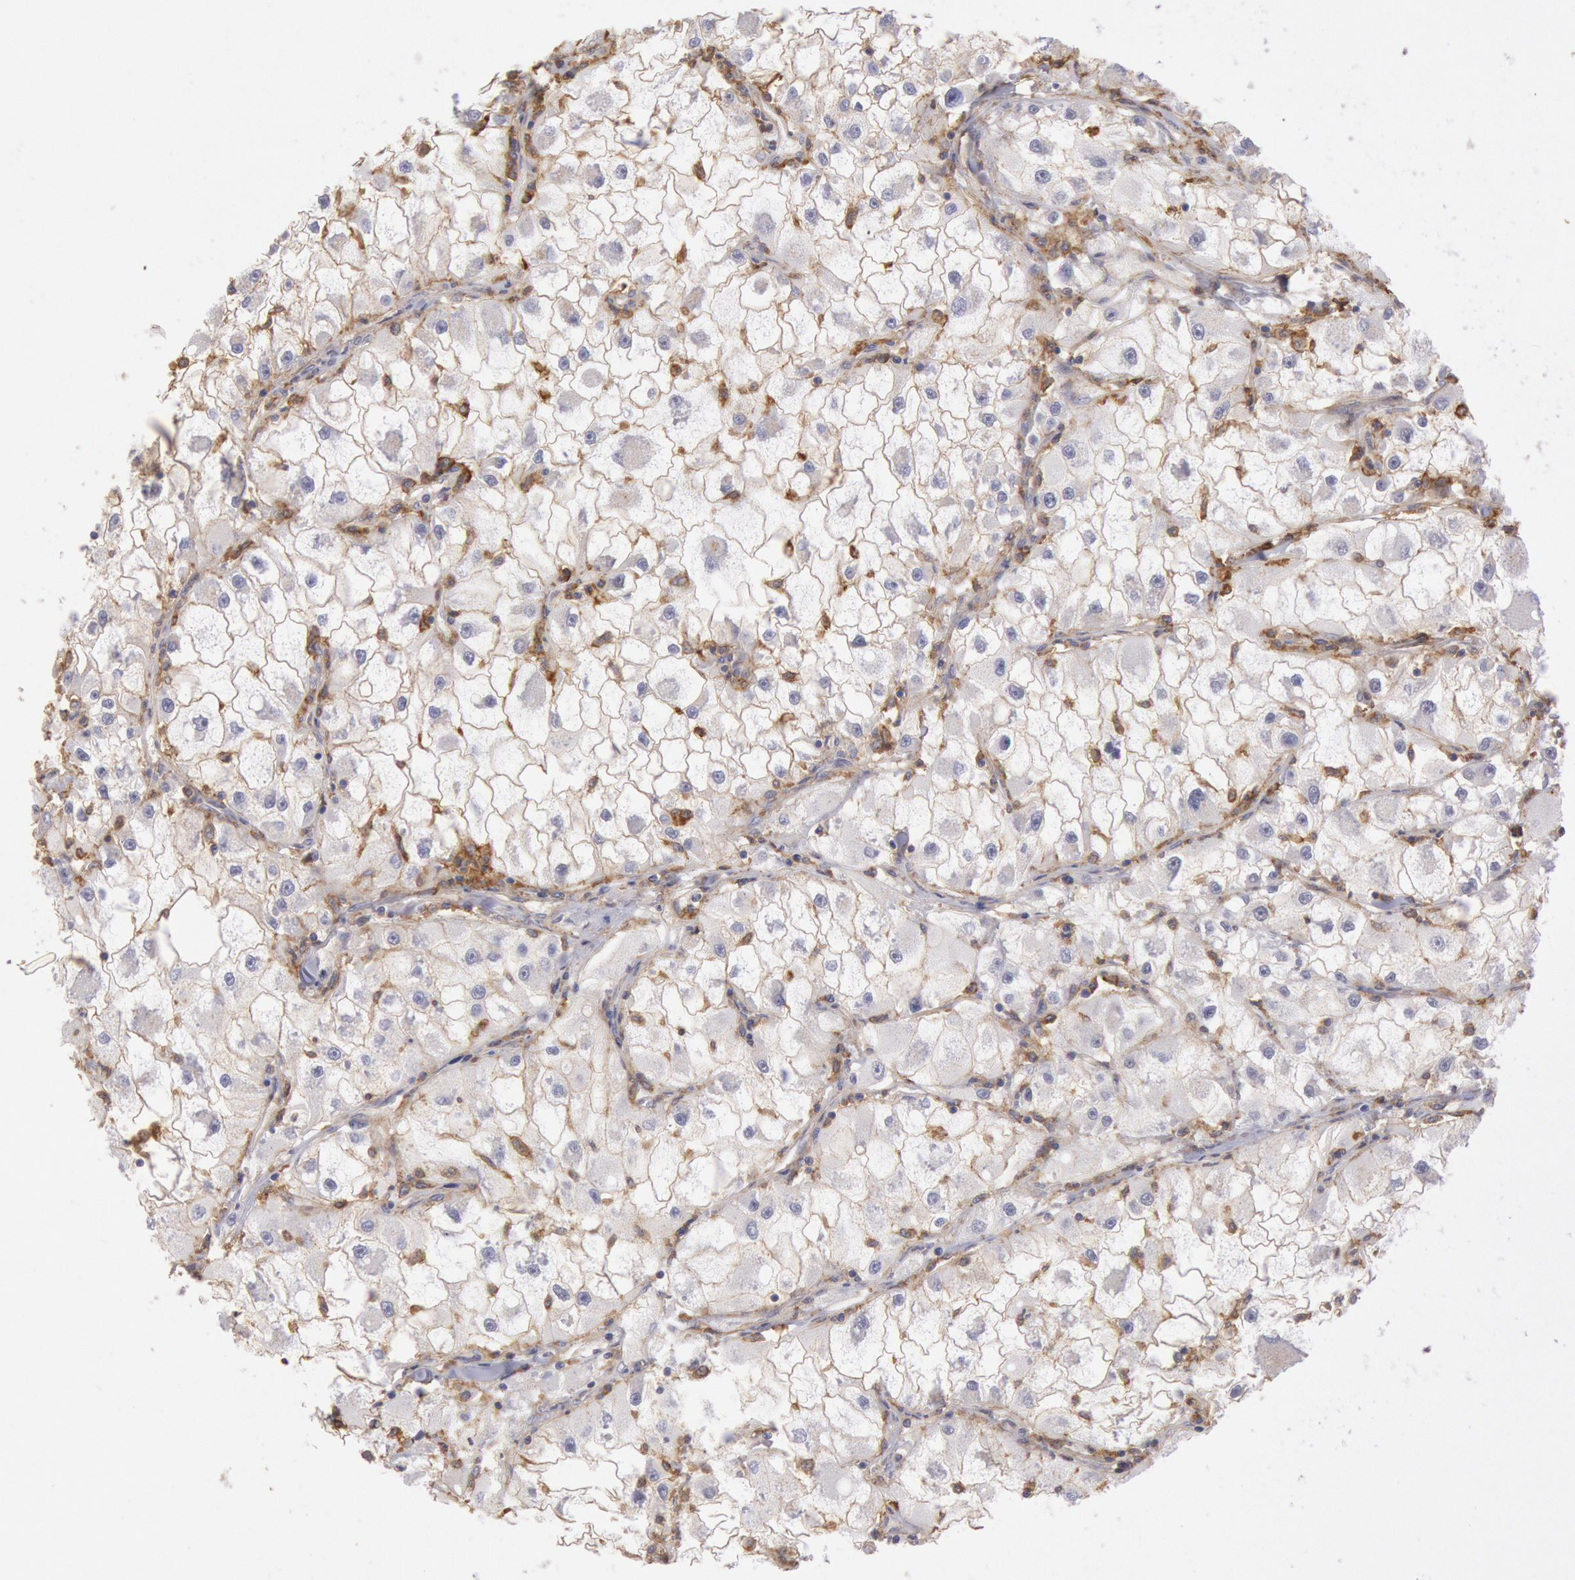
{"staining": {"intensity": "weak", "quantity": "<25%", "location": "cytoplasmic/membranous"}, "tissue": "renal cancer", "cell_type": "Tumor cells", "image_type": "cancer", "snomed": [{"axis": "morphology", "description": "Adenocarcinoma, NOS"}, {"axis": "topography", "description": "Kidney"}], "caption": "Micrograph shows no significant protein staining in tumor cells of adenocarcinoma (renal).", "gene": "SNAP23", "patient": {"sex": "female", "age": 73}}